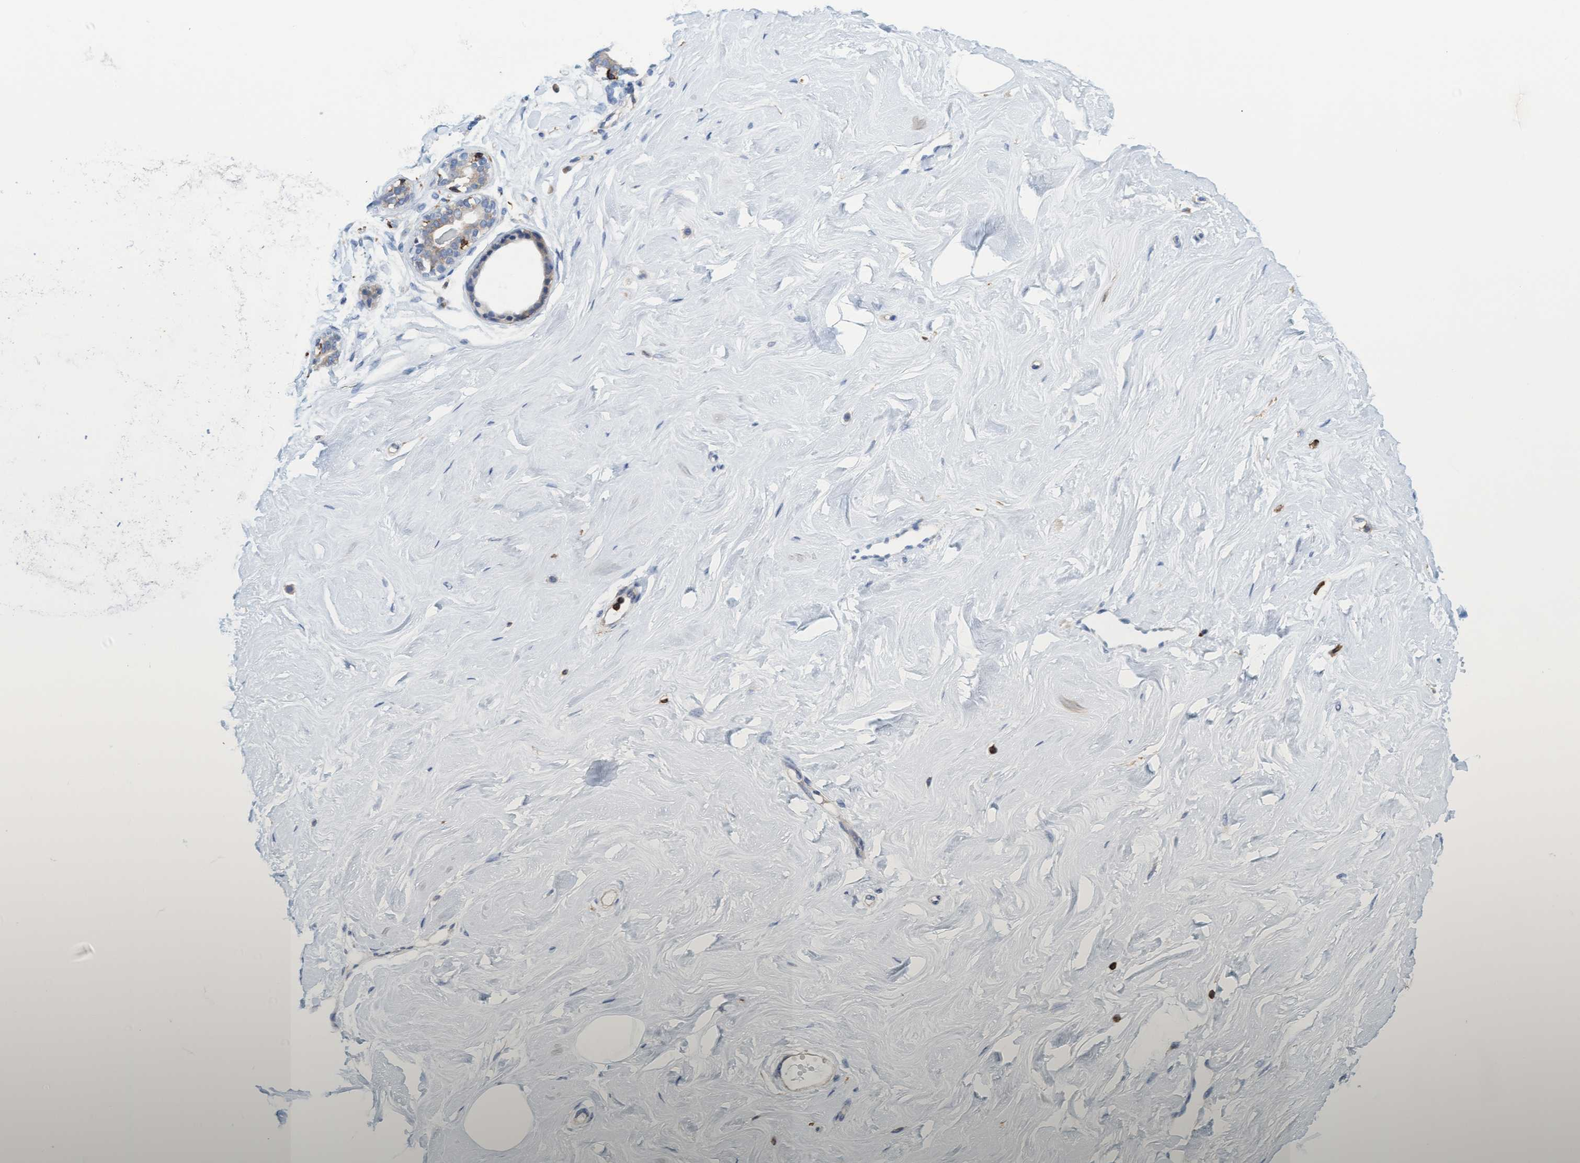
{"staining": {"intensity": "negative", "quantity": "none", "location": "none"}, "tissue": "breast", "cell_type": "Adipocytes", "image_type": "normal", "snomed": [{"axis": "morphology", "description": "Normal tissue, NOS"}, {"axis": "topography", "description": "Breast"}], "caption": "Breast was stained to show a protein in brown. There is no significant staining in adipocytes. (Stains: DAB immunohistochemistry with hematoxylin counter stain, Microscopy: brightfield microscopy at high magnification).", "gene": "FNBP1", "patient": {"sex": "female", "age": 23}}